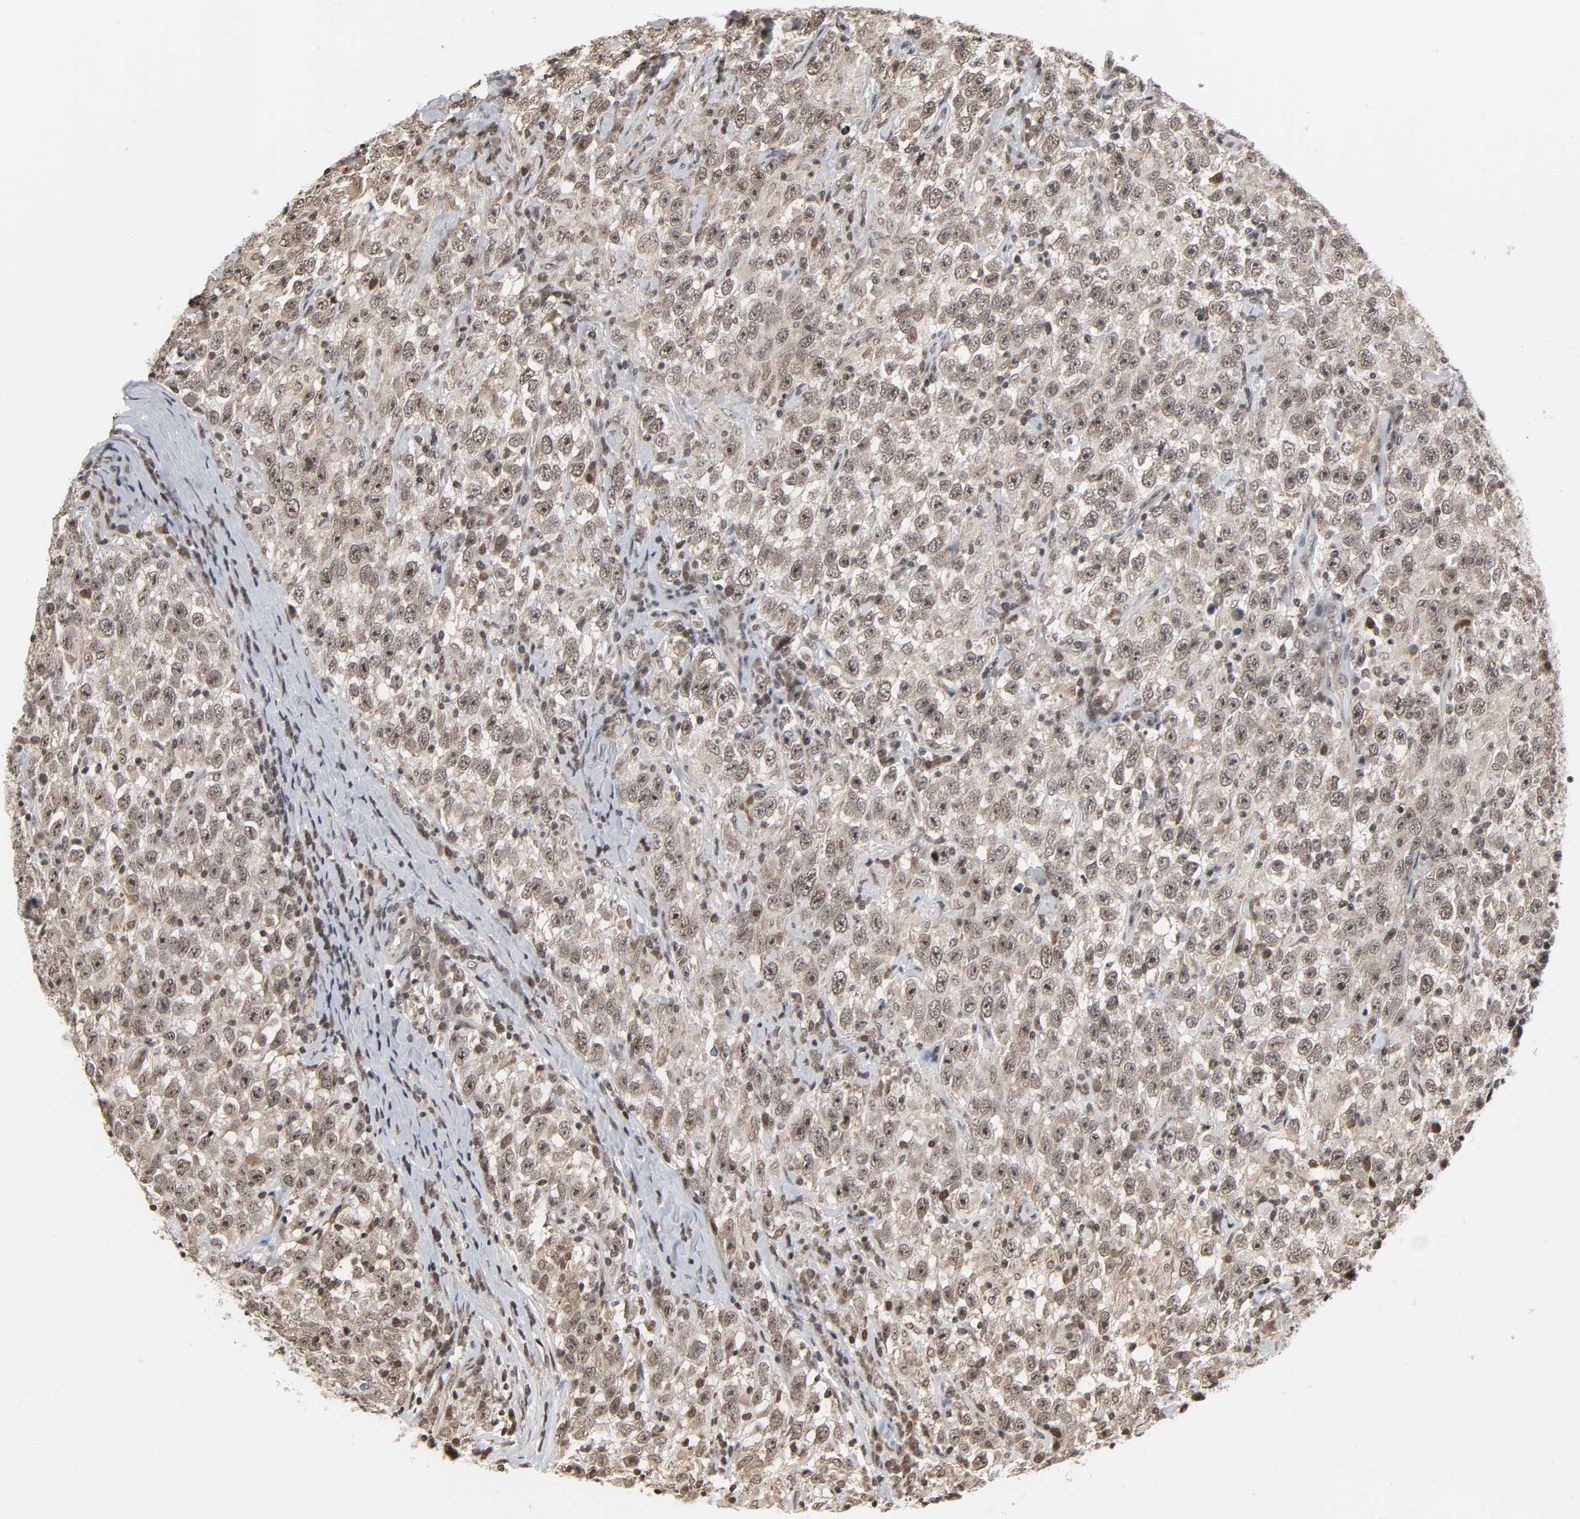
{"staining": {"intensity": "weak", "quantity": "<25%", "location": "nuclear"}, "tissue": "testis cancer", "cell_type": "Tumor cells", "image_type": "cancer", "snomed": [{"axis": "morphology", "description": "Seminoma, NOS"}, {"axis": "topography", "description": "Testis"}], "caption": "Tumor cells show no significant protein staining in seminoma (testis).", "gene": "XRCC1", "patient": {"sex": "male", "age": 41}}